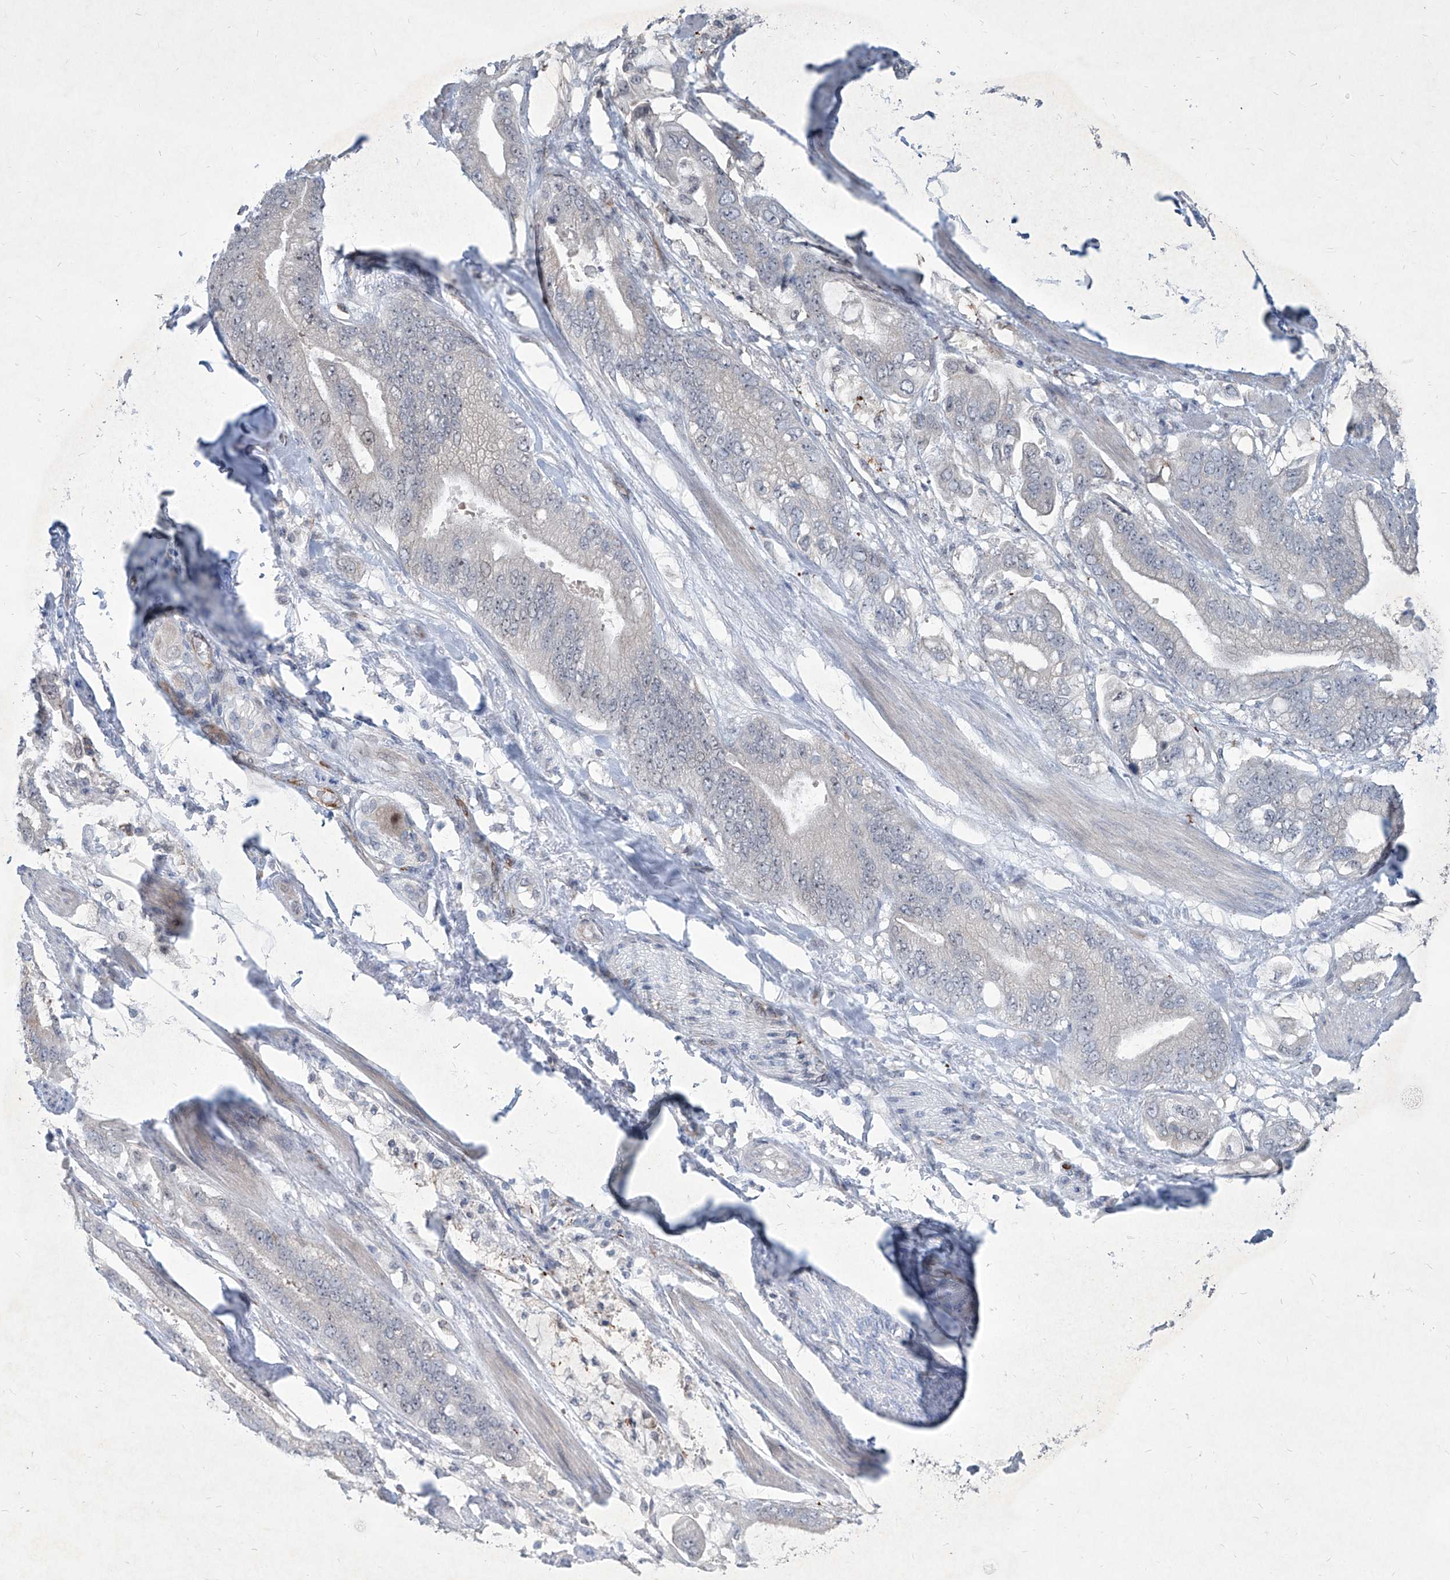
{"staining": {"intensity": "negative", "quantity": "none", "location": "none"}, "tissue": "stomach cancer", "cell_type": "Tumor cells", "image_type": "cancer", "snomed": [{"axis": "morphology", "description": "Normal tissue, NOS"}, {"axis": "morphology", "description": "Adenocarcinoma, NOS"}, {"axis": "topography", "description": "Stomach"}], "caption": "IHC image of neoplastic tissue: stomach cancer (adenocarcinoma) stained with DAB displays no significant protein expression in tumor cells.", "gene": "ZBTB48", "patient": {"sex": "male", "age": 62}}